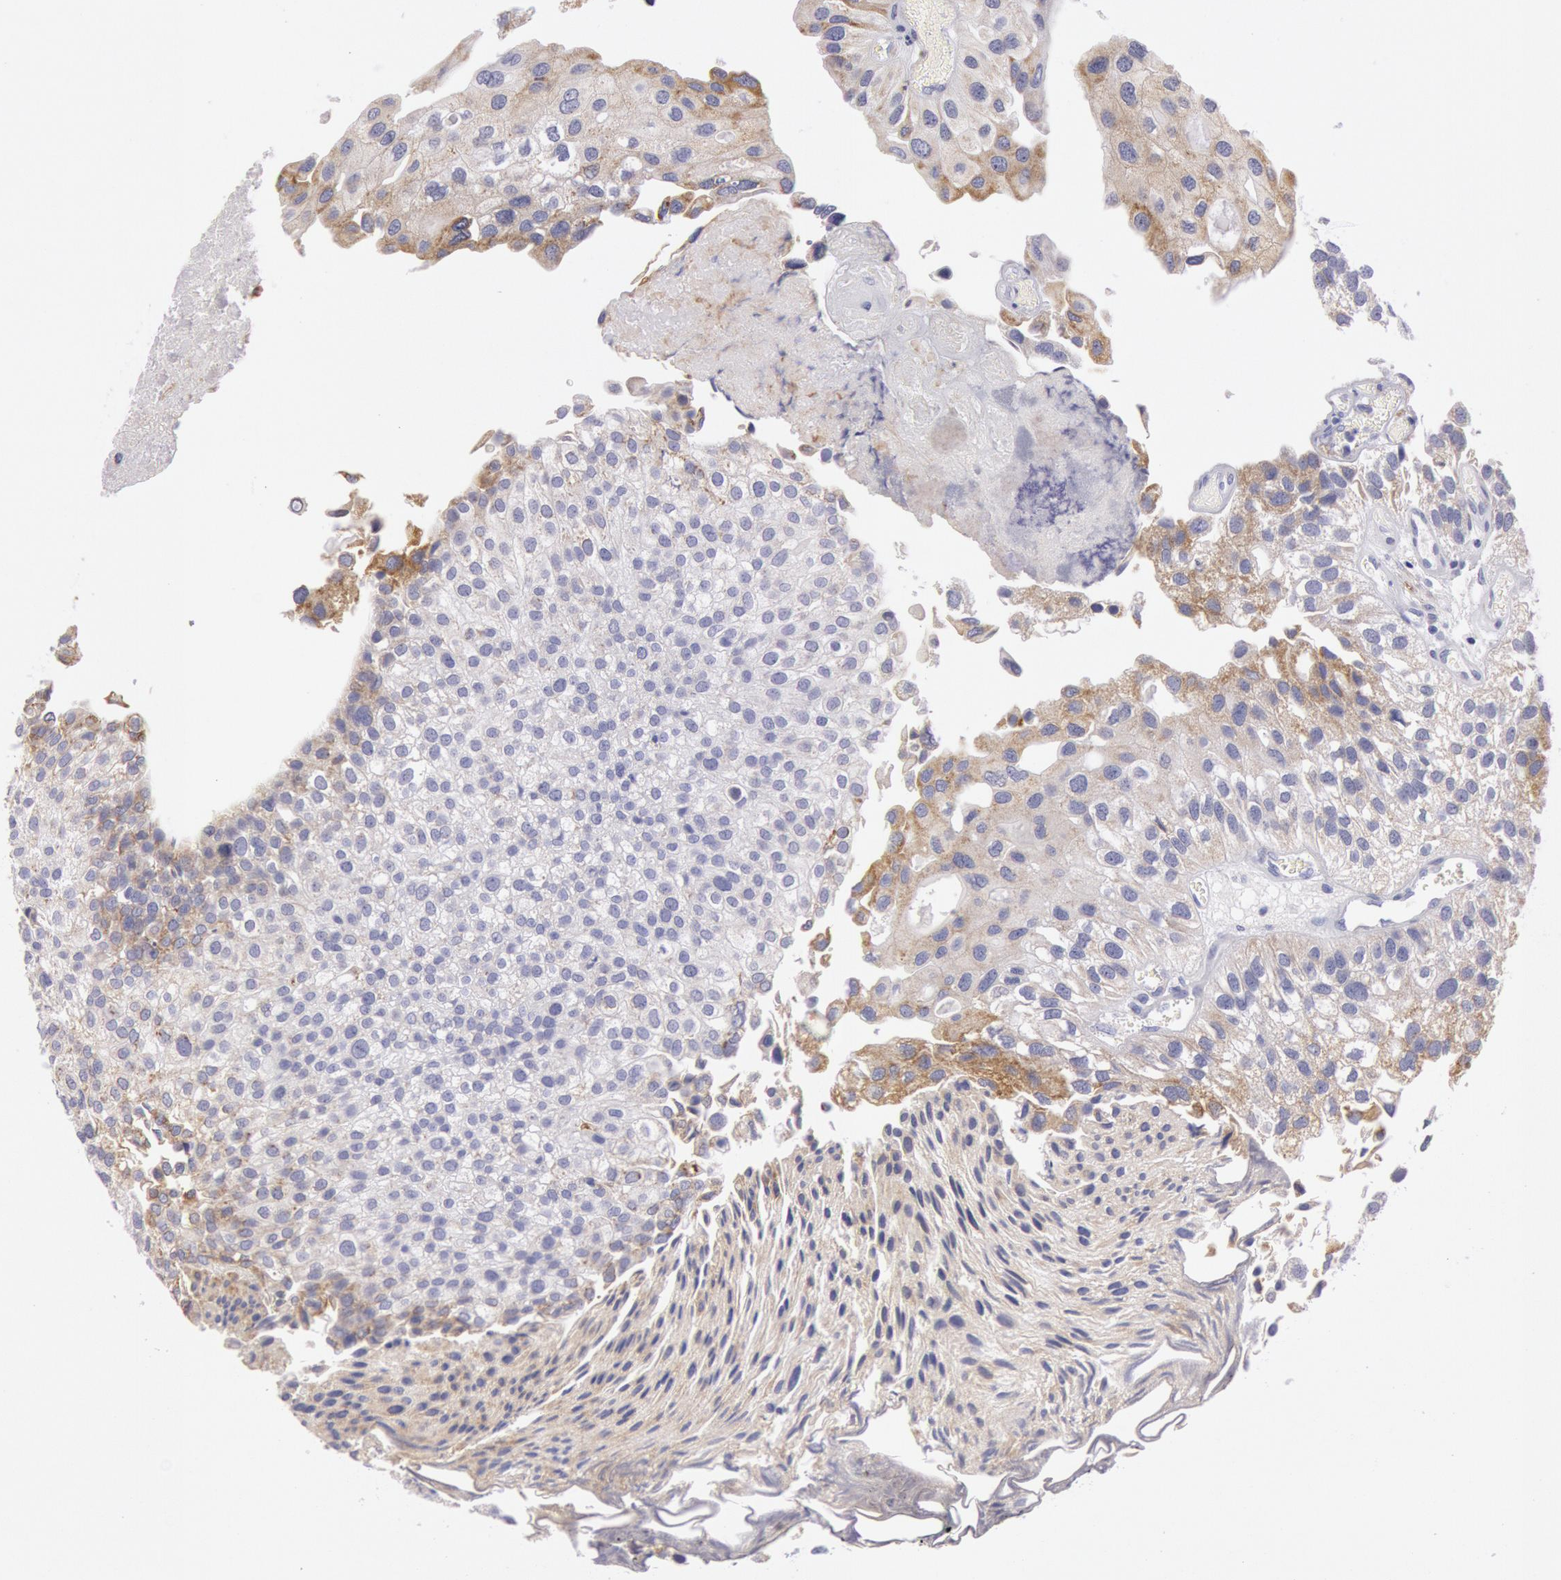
{"staining": {"intensity": "weak", "quantity": "25%-75%", "location": "cytoplasmic/membranous"}, "tissue": "urothelial cancer", "cell_type": "Tumor cells", "image_type": "cancer", "snomed": [{"axis": "morphology", "description": "Urothelial carcinoma, Low grade"}, {"axis": "topography", "description": "Urinary bladder"}], "caption": "Immunohistochemical staining of human urothelial carcinoma (low-grade) reveals low levels of weak cytoplasmic/membranous positivity in about 25%-75% of tumor cells.", "gene": "CIDEB", "patient": {"sex": "female", "age": 89}}